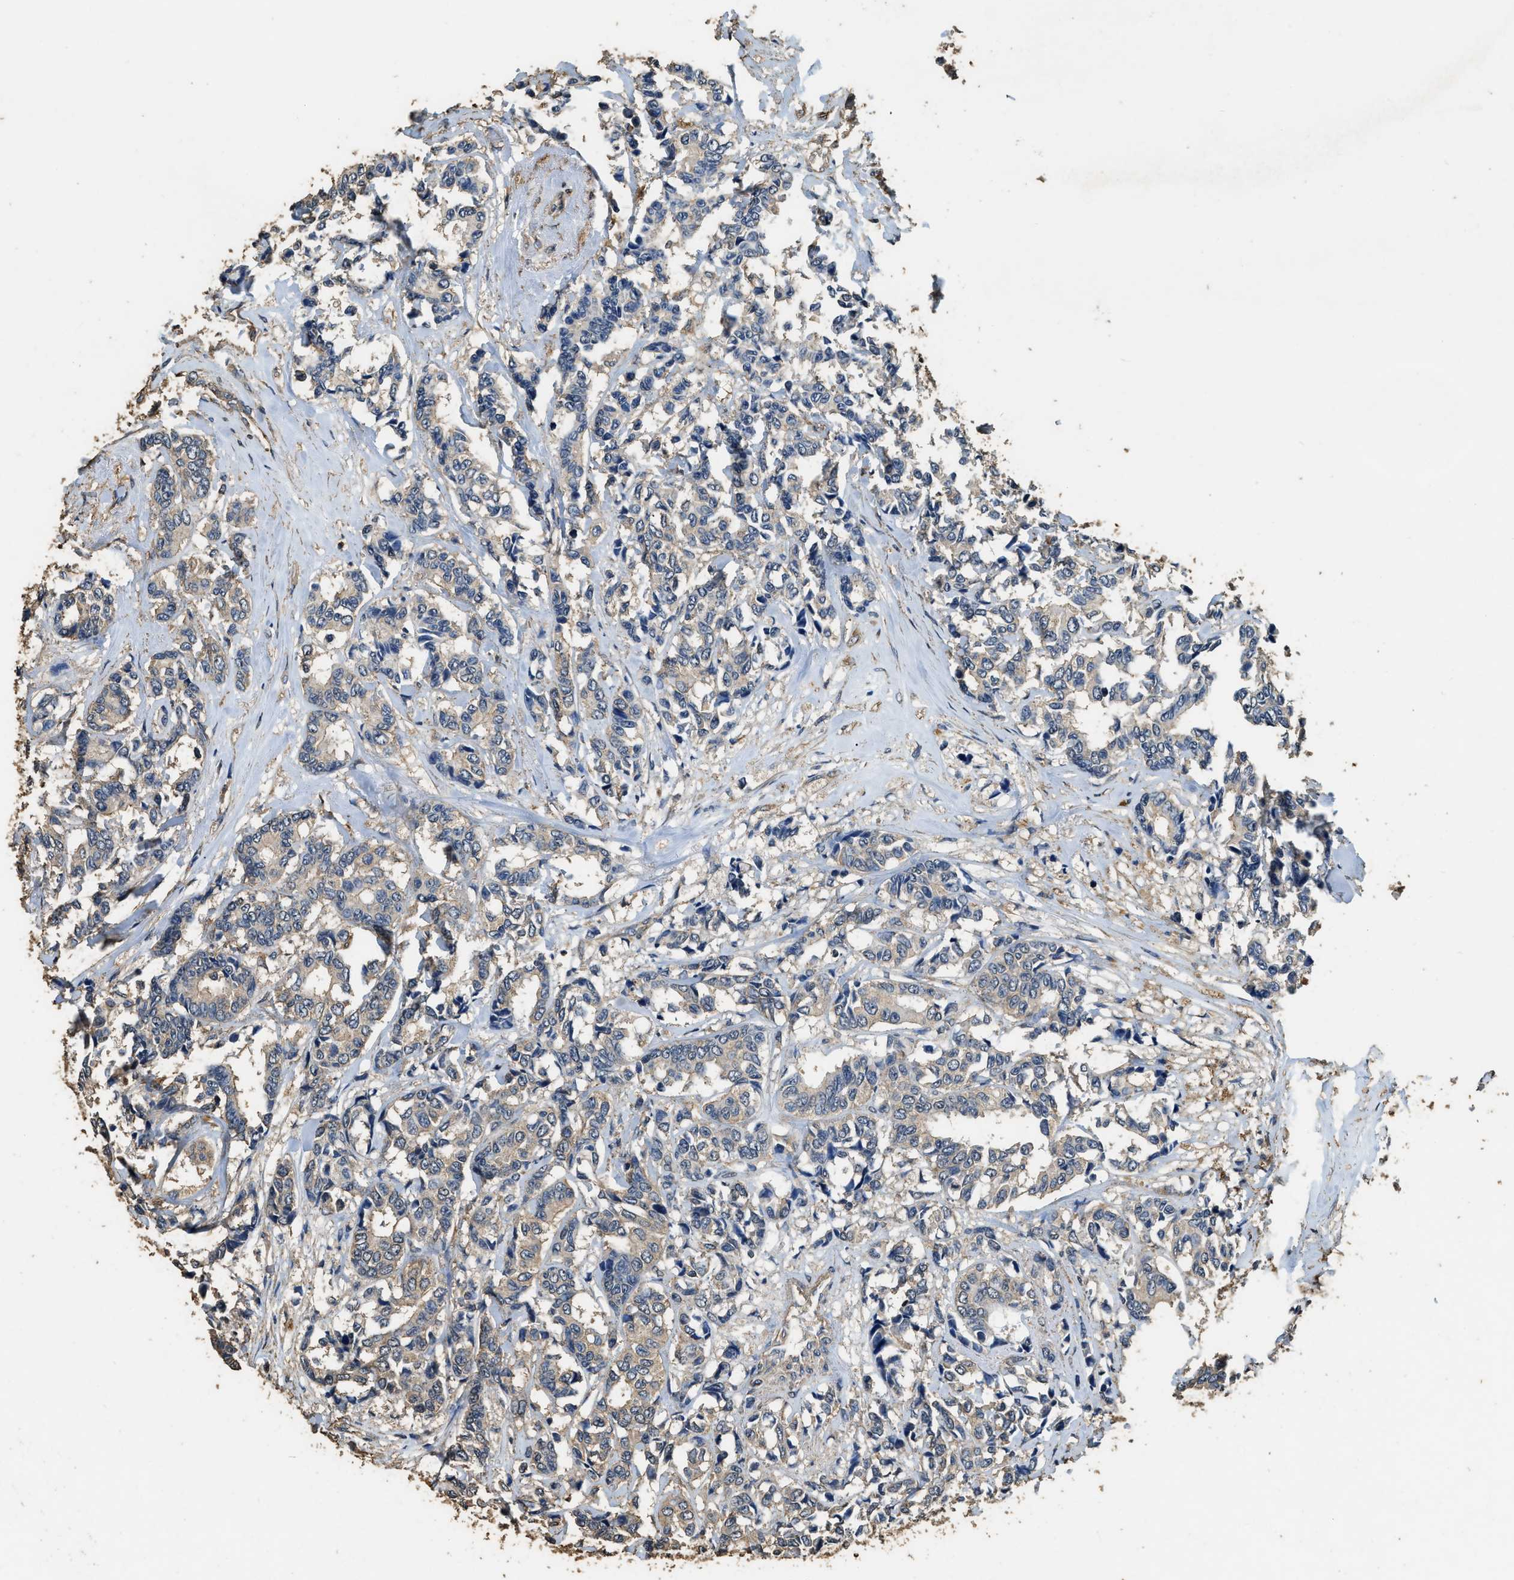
{"staining": {"intensity": "weak", "quantity": "<25%", "location": "cytoplasmic/membranous"}, "tissue": "breast cancer", "cell_type": "Tumor cells", "image_type": "cancer", "snomed": [{"axis": "morphology", "description": "Duct carcinoma"}, {"axis": "topography", "description": "Breast"}], "caption": "DAB (3,3'-diaminobenzidine) immunohistochemical staining of human breast invasive ductal carcinoma demonstrates no significant staining in tumor cells. (DAB (3,3'-diaminobenzidine) immunohistochemistry (IHC) visualized using brightfield microscopy, high magnification).", "gene": "MIB1", "patient": {"sex": "female", "age": 87}}